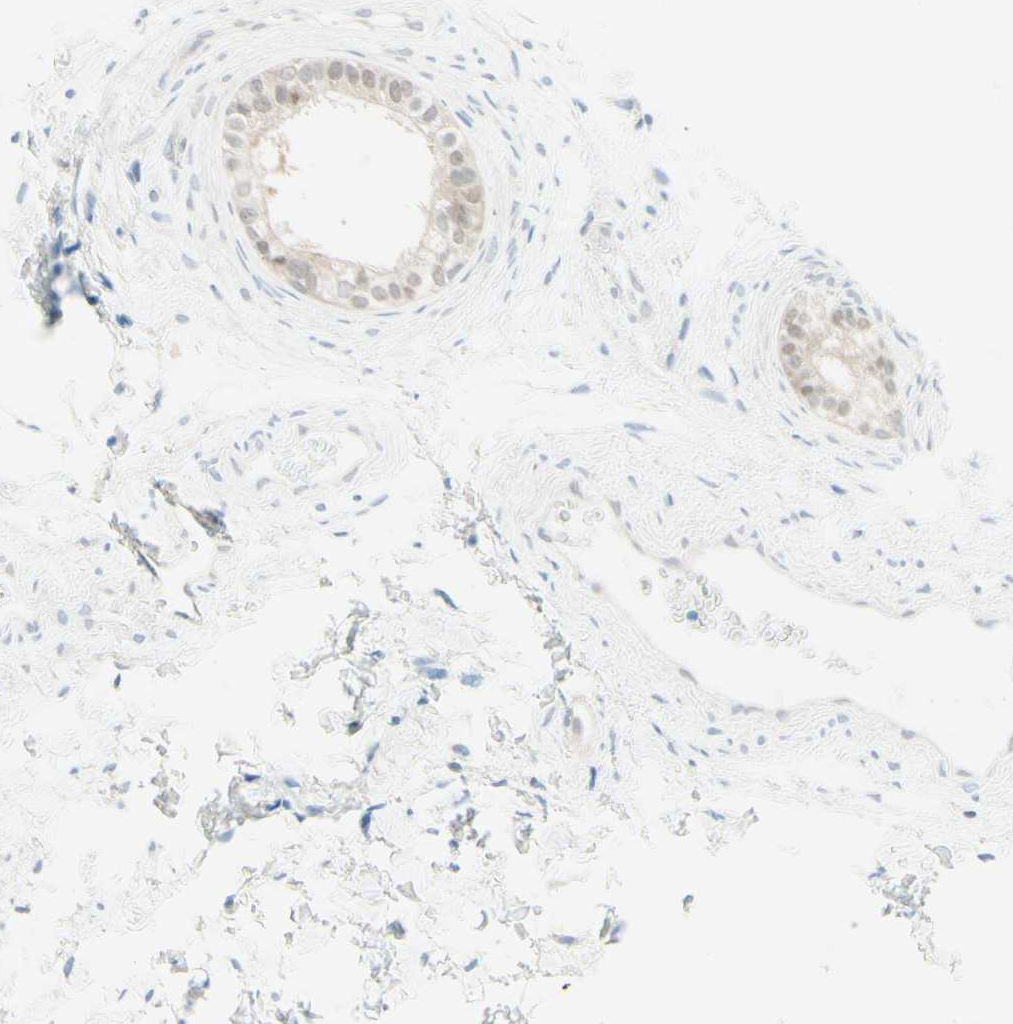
{"staining": {"intensity": "weak", "quantity": "<25%", "location": "nuclear"}, "tissue": "epididymis", "cell_type": "Glandular cells", "image_type": "normal", "snomed": [{"axis": "morphology", "description": "Normal tissue, NOS"}, {"axis": "topography", "description": "Epididymis"}], "caption": "An immunohistochemistry (IHC) photomicrograph of normal epididymis is shown. There is no staining in glandular cells of epididymis. (DAB (3,3'-diaminobenzidine) immunohistochemistry with hematoxylin counter stain).", "gene": "UPK3B", "patient": {"sex": "male", "age": 56}}